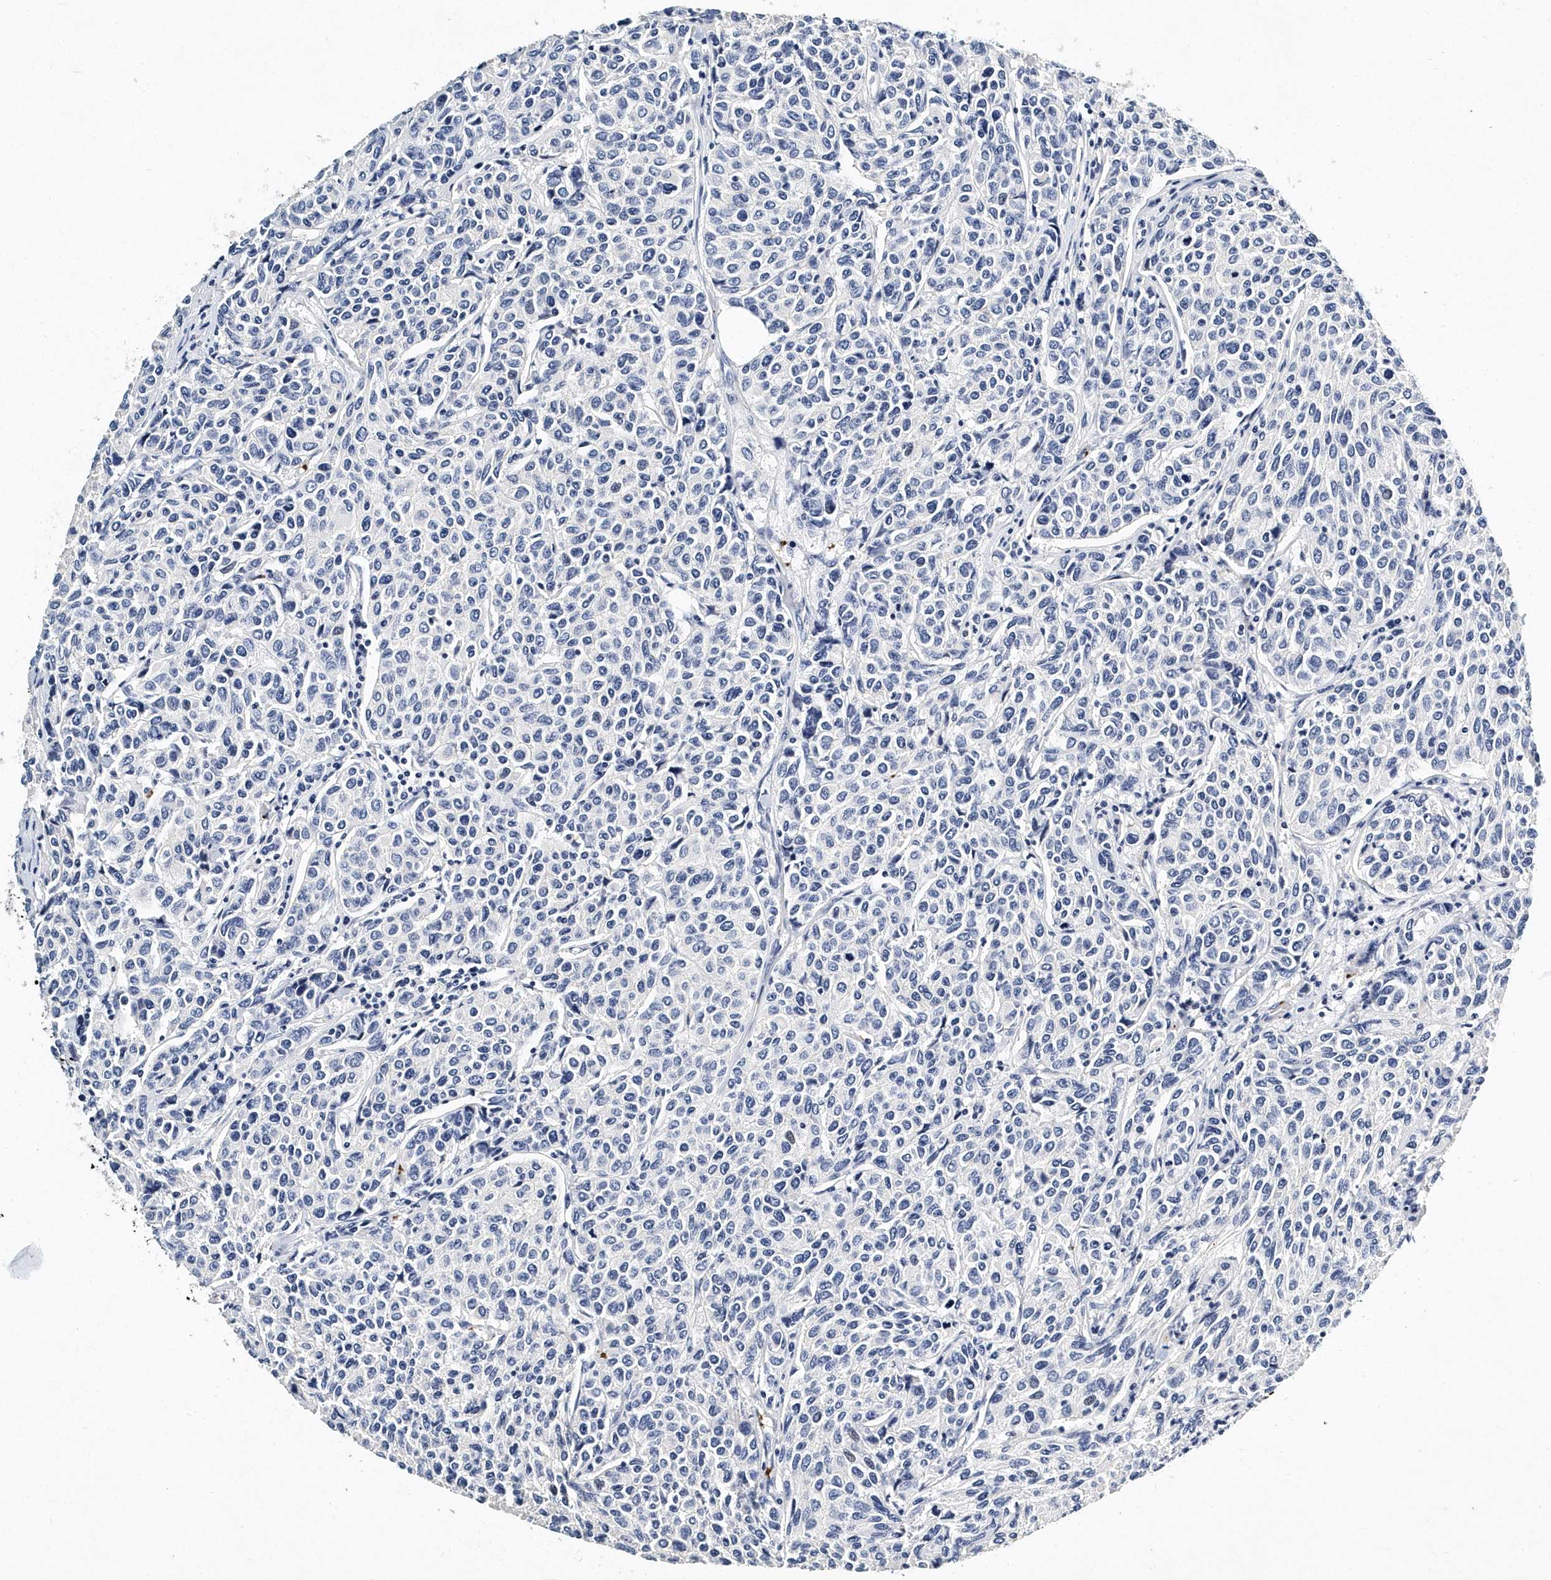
{"staining": {"intensity": "negative", "quantity": "none", "location": "none"}, "tissue": "breast cancer", "cell_type": "Tumor cells", "image_type": "cancer", "snomed": [{"axis": "morphology", "description": "Duct carcinoma"}, {"axis": "topography", "description": "Breast"}], "caption": "This photomicrograph is of infiltrating ductal carcinoma (breast) stained with IHC to label a protein in brown with the nuclei are counter-stained blue. There is no staining in tumor cells.", "gene": "ITGA2B", "patient": {"sex": "female", "age": 55}}